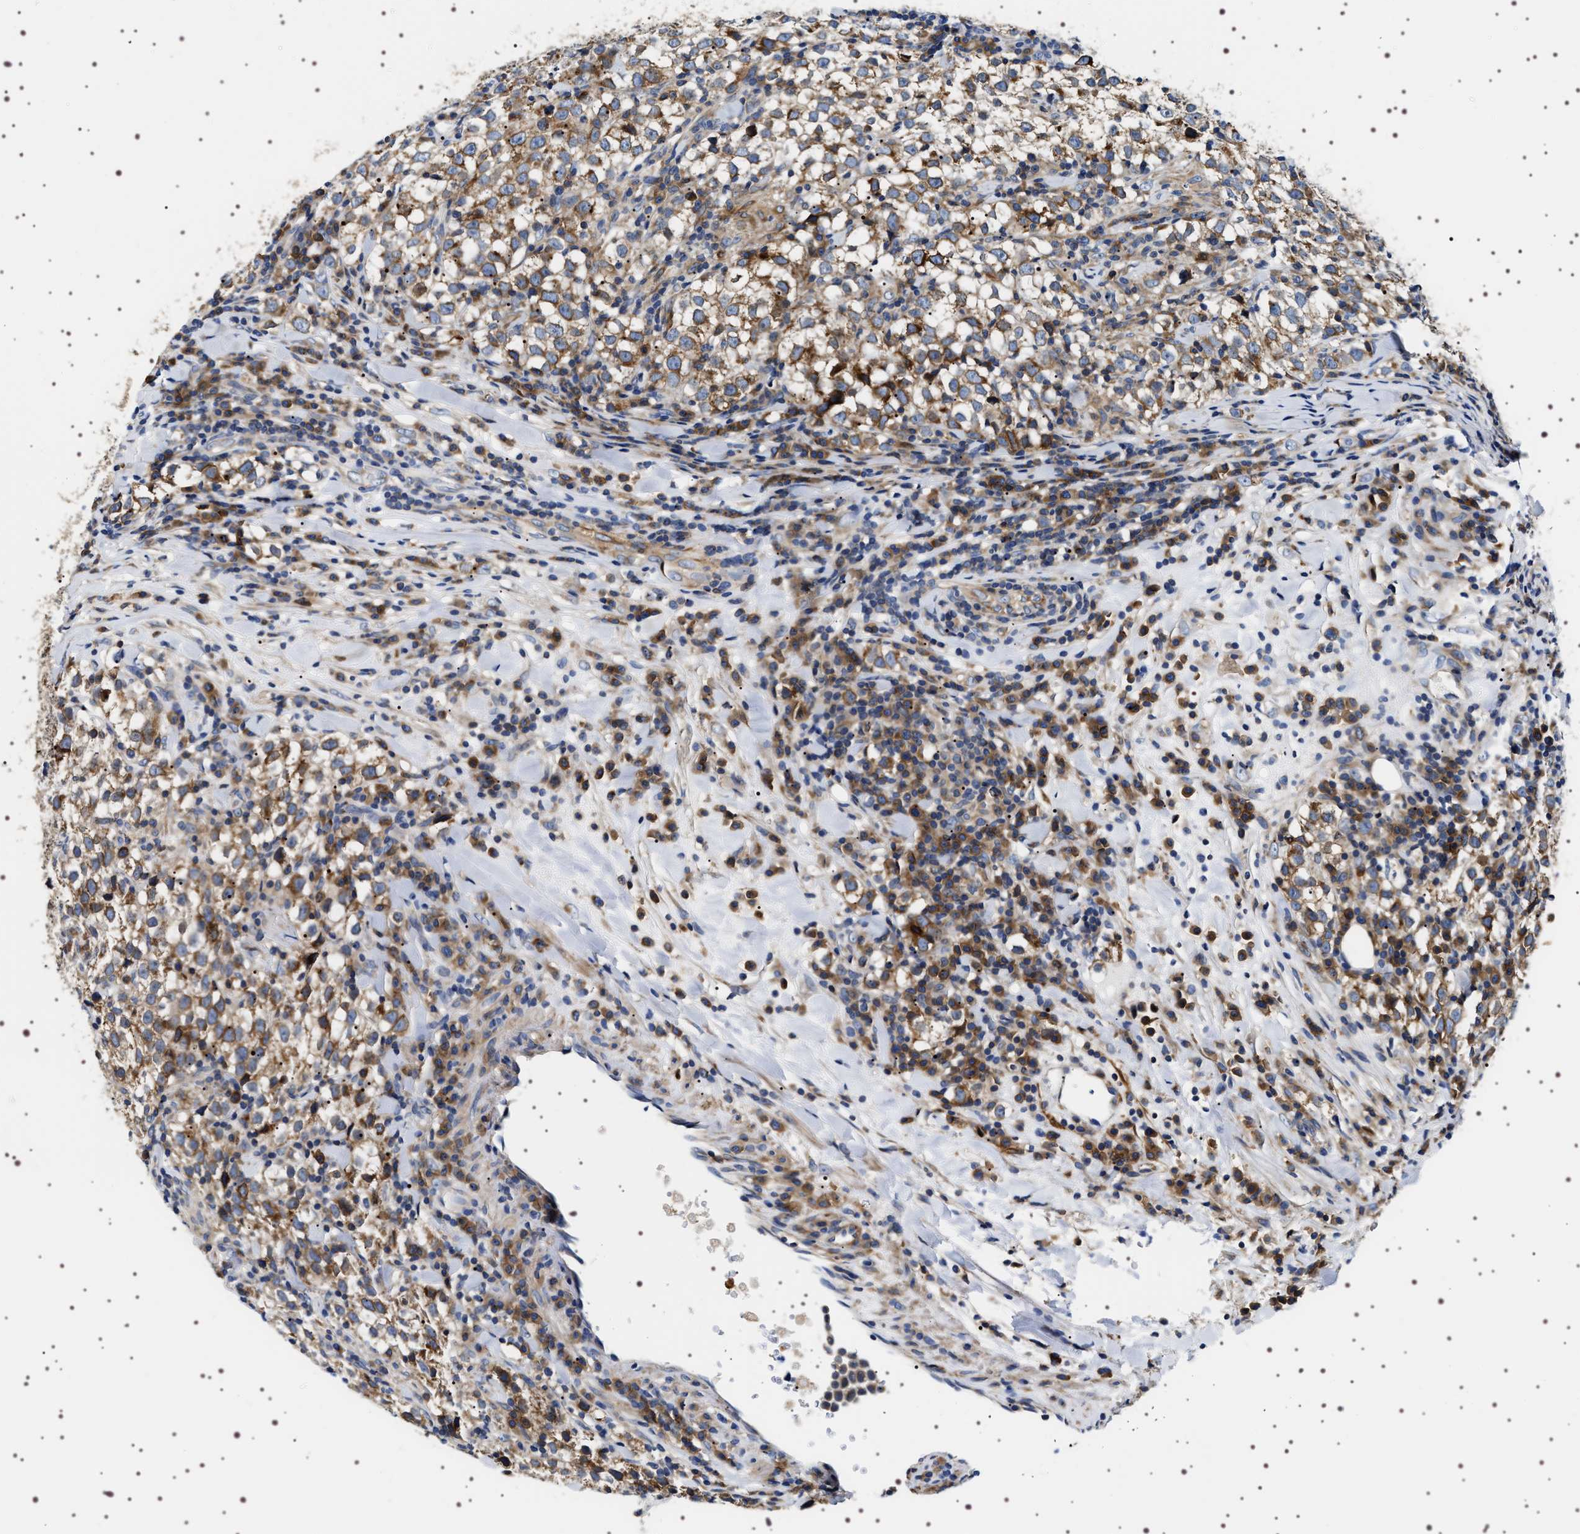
{"staining": {"intensity": "moderate", "quantity": ">75%", "location": "cytoplasmic/membranous"}, "tissue": "testis cancer", "cell_type": "Tumor cells", "image_type": "cancer", "snomed": [{"axis": "morphology", "description": "Seminoma, NOS"}, {"axis": "morphology", "description": "Carcinoma, Embryonal, NOS"}, {"axis": "topography", "description": "Testis"}], "caption": "This image exhibits immunohistochemistry (IHC) staining of human testis cancer (seminoma), with medium moderate cytoplasmic/membranous positivity in approximately >75% of tumor cells.", "gene": "SQLE", "patient": {"sex": "male", "age": 36}}